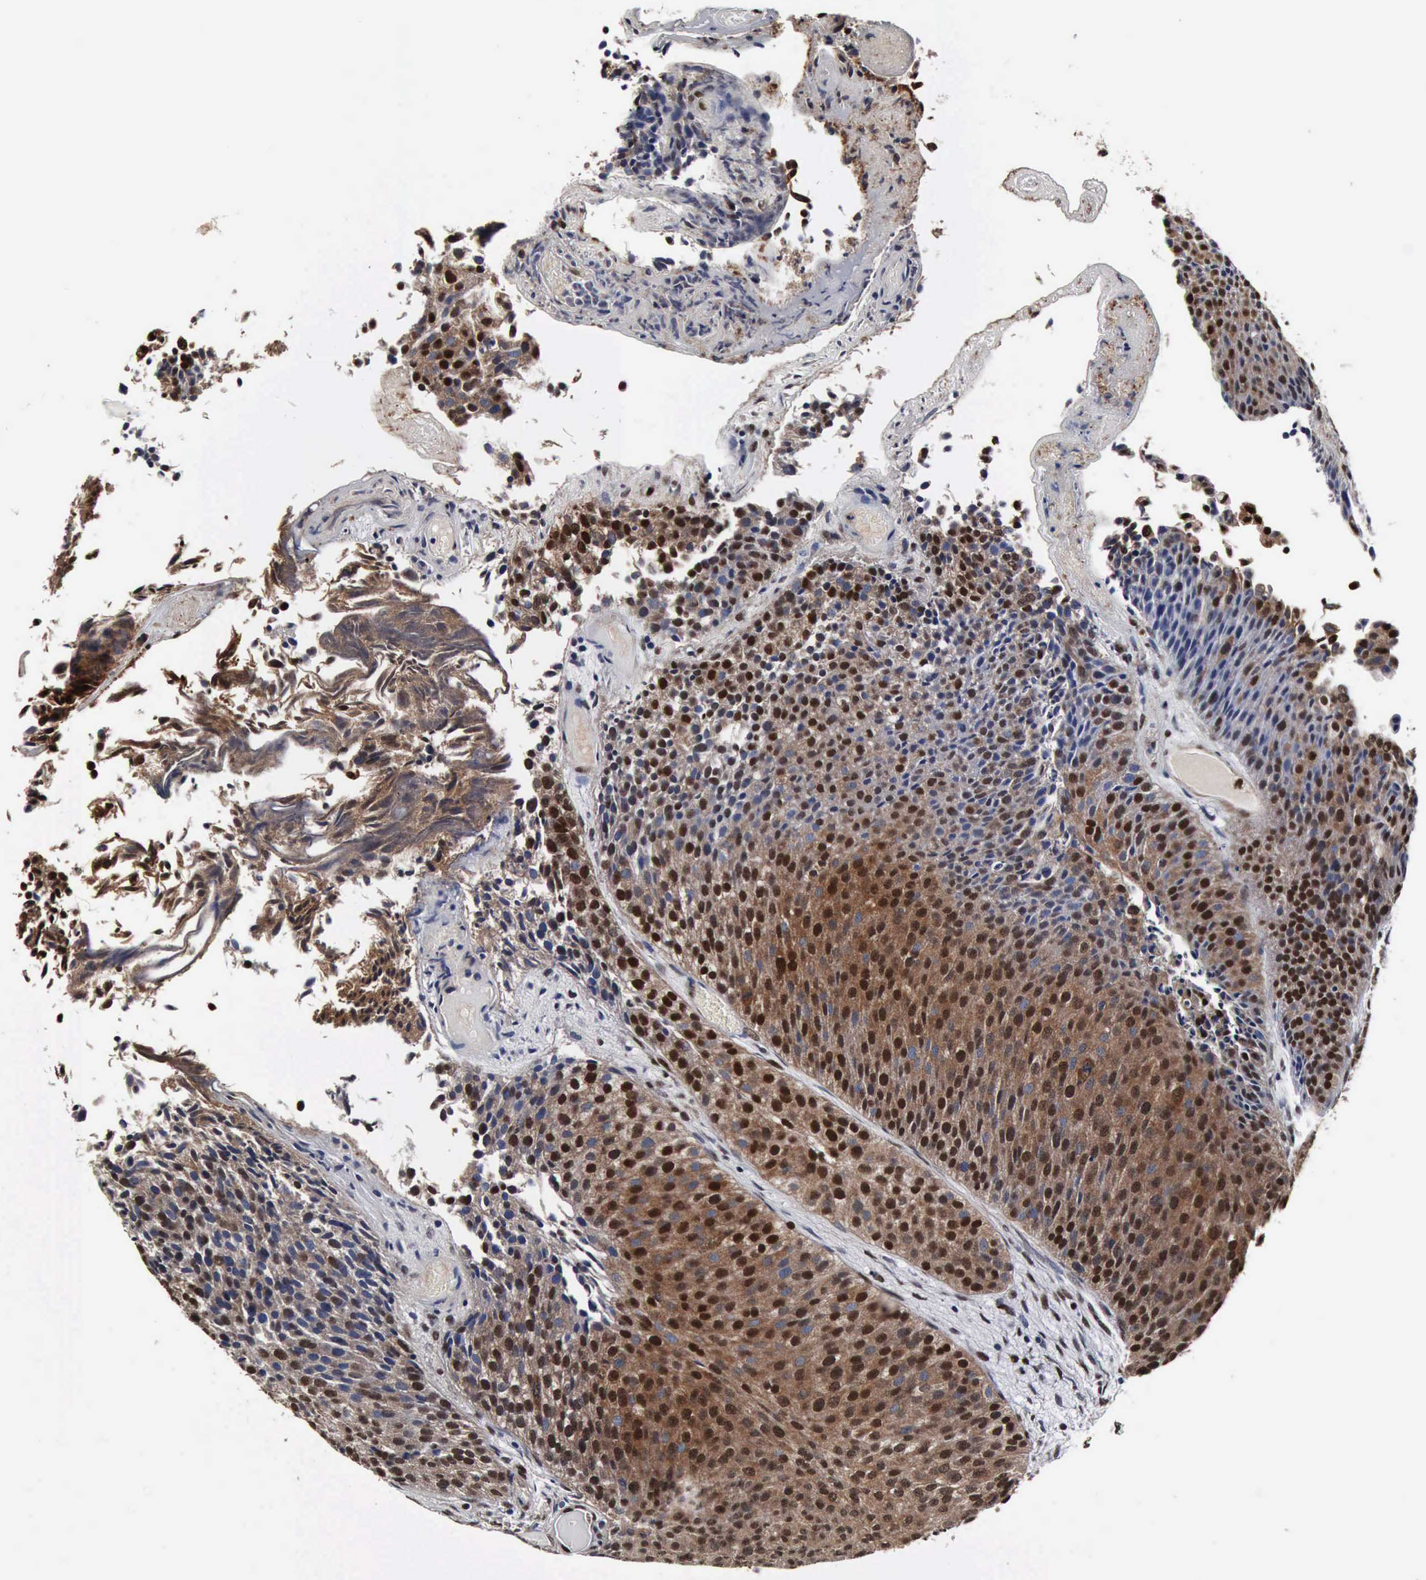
{"staining": {"intensity": "moderate", "quantity": ">75%", "location": "cytoplasmic/membranous,nuclear"}, "tissue": "urothelial cancer", "cell_type": "Tumor cells", "image_type": "cancer", "snomed": [{"axis": "morphology", "description": "Urothelial carcinoma, Low grade"}, {"axis": "topography", "description": "Urinary bladder"}], "caption": "Immunohistochemistry histopathology image of neoplastic tissue: human urothelial carcinoma (low-grade) stained using IHC shows medium levels of moderate protein expression localized specifically in the cytoplasmic/membranous and nuclear of tumor cells, appearing as a cytoplasmic/membranous and nuclear brown color.", "gene": "UBC", "patient": {"sex": "male", "age": 84}}